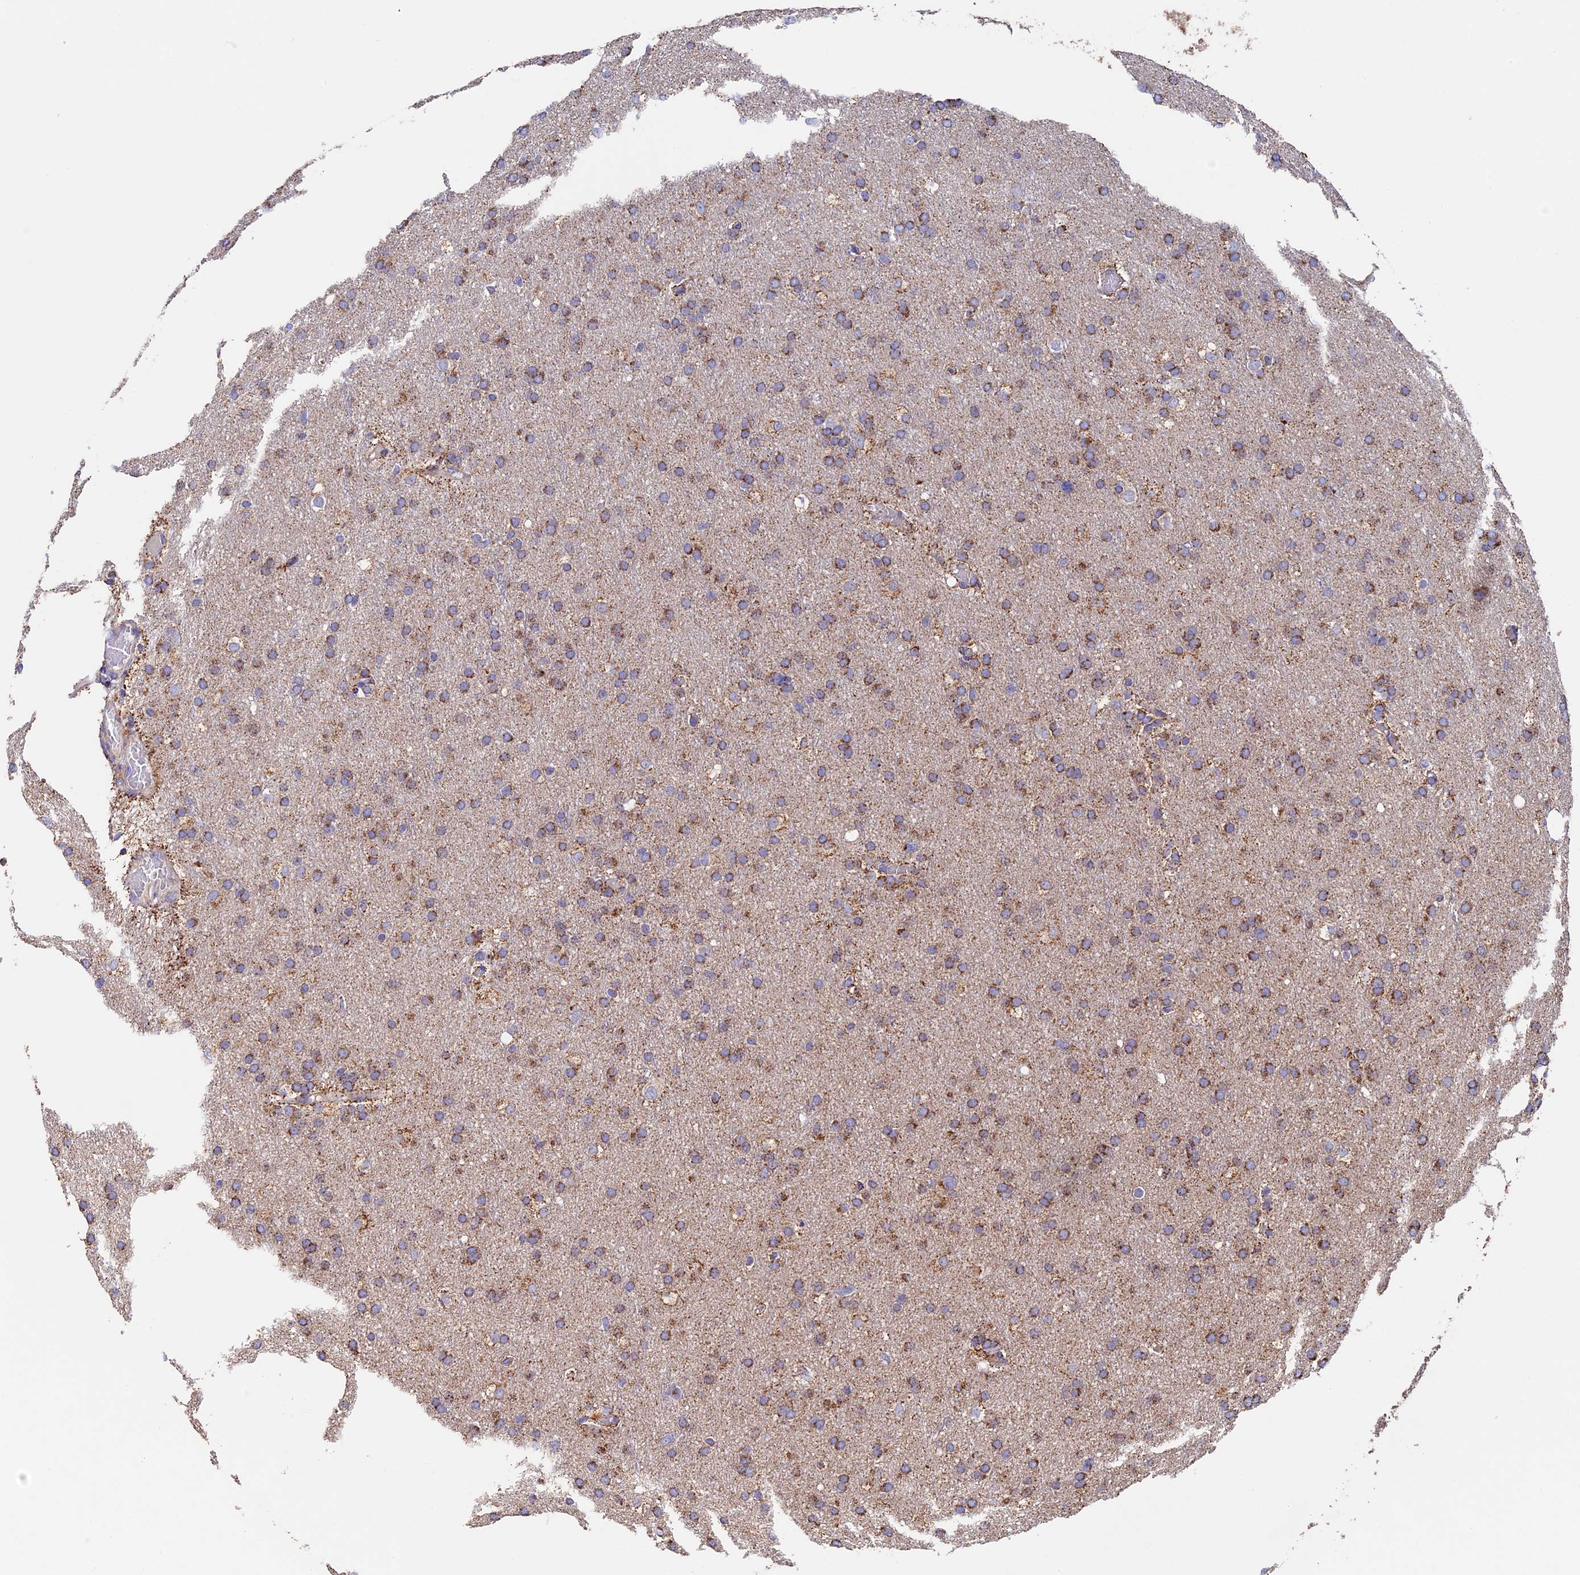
{"staining": {"intensity": "moderate", "quantity": ">75%", "location": "cytoplasmic/membranous"}, "tissue": "glioma", "cell_type": "Tumor cells", "image_type": "cancer", "snomed": [{"axis": "morphology", "description": "Glioma, malignant, High grade"}, {"axis": "topography", "description": "Cerebral cortex"}], "caption": "Immunohistochemistry (IHC) image of neoplastic tissue: human glioma stained using immunohistochemistry demonstrates medium levels of moderate protein expression localized specifically in the cytoplasmic/membranous of tumor cells, appearing as a cytoplasmic/membranous brown color.", "gene": "ADAT1", "patient": {"sex": "female", "age": 36}}